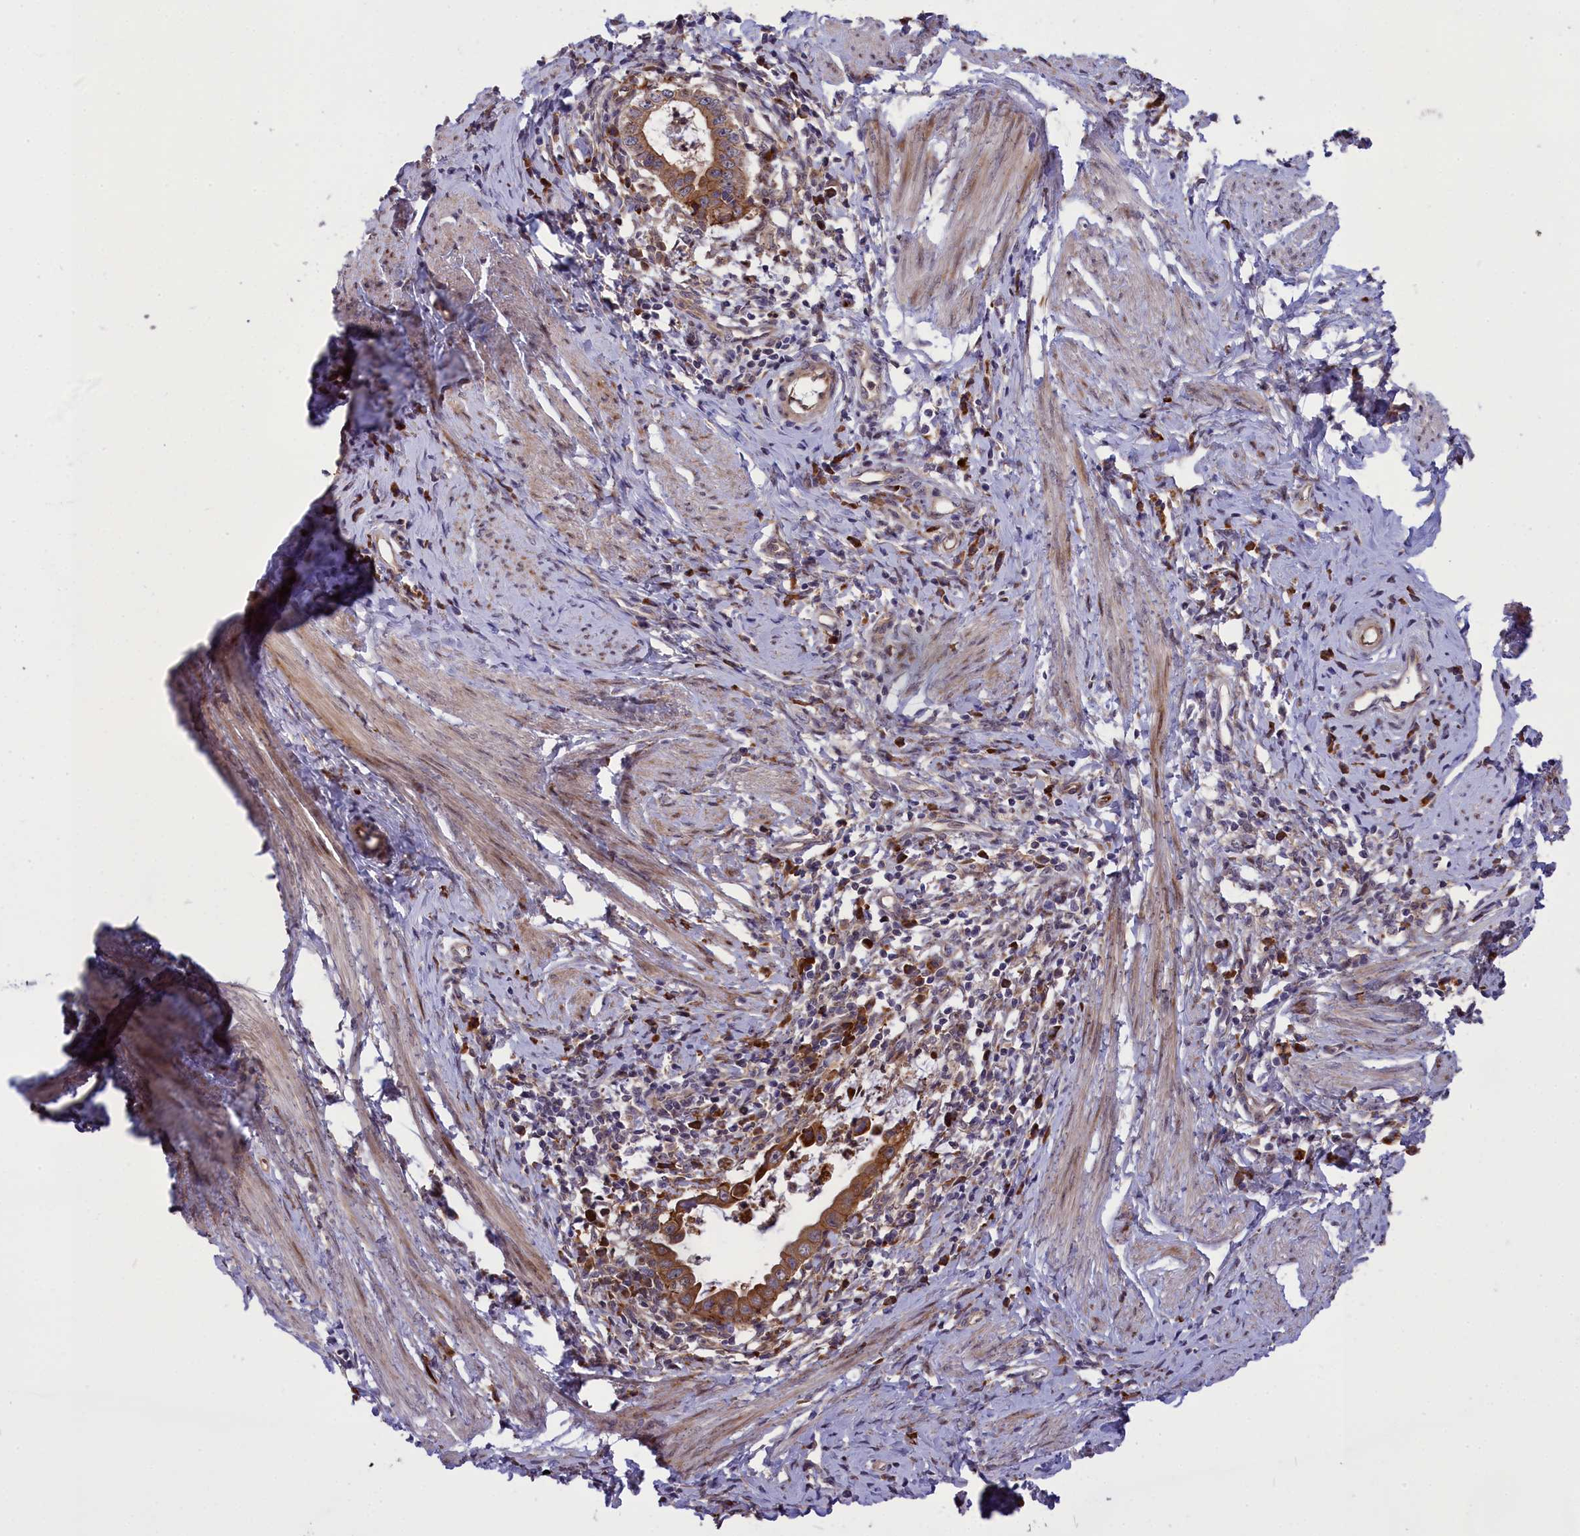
{"staining": {"intensity": "moderate", "quantity": ">75%", "location": "cytoplasmic/membranous"}, "tissue": "cervical cancer", "cell_type": "Tumor cells", "image_type": "cancer", "snomed": [{"axis": "morphology", "description": "Adenocarcinoma, NOS"}, {"axis": "topography", "description": "Cervix"}], "caption": "Moderate cytoplasmic/membranous staining for a protein is present in approximately >75% of tumor cells of adenocarcinoma (cervical) using immunohistochemistry.", "gene": "DDX60L", "patient": {"sex": "female", "age": 36}}